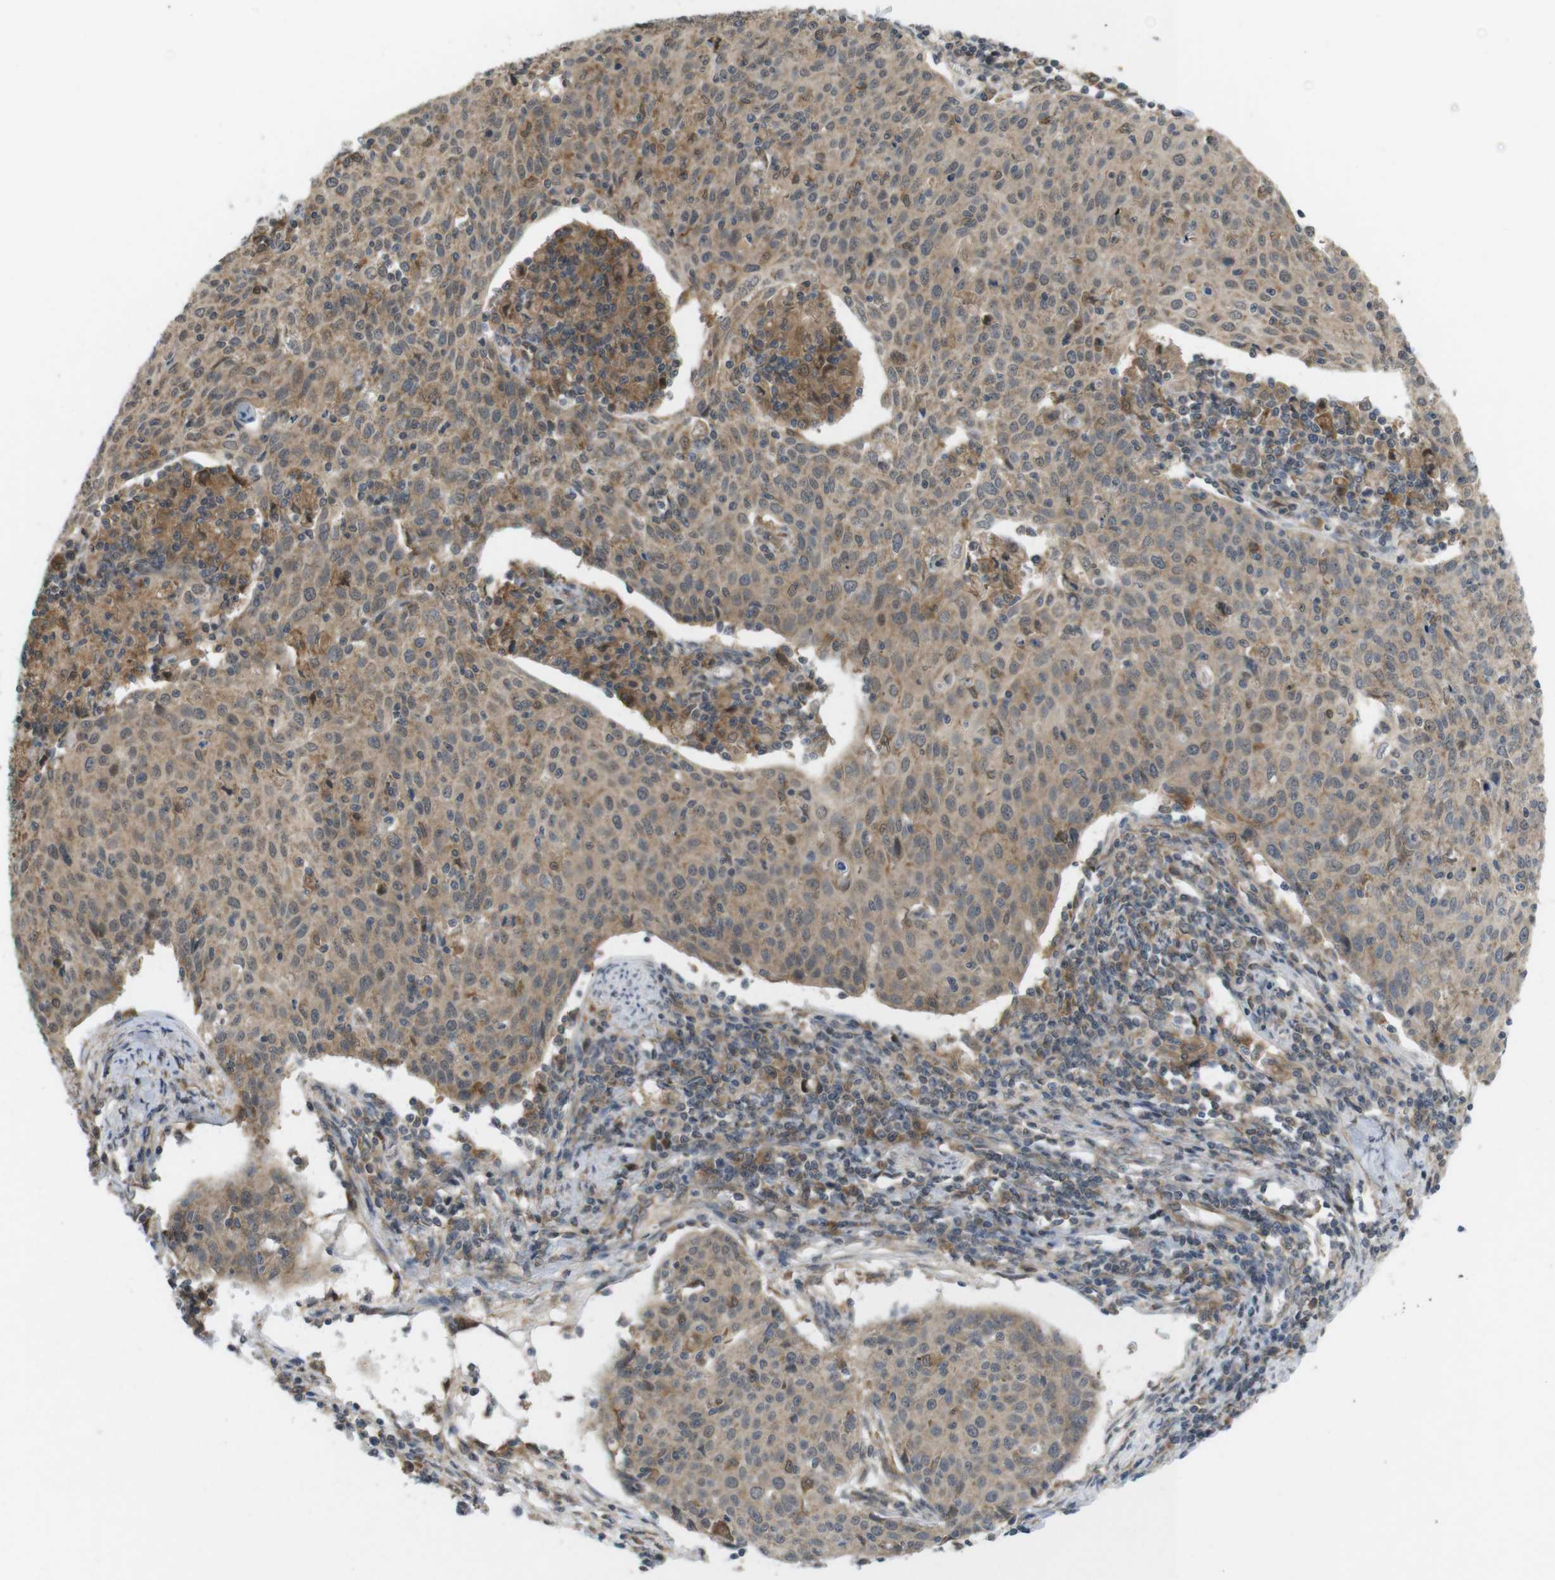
{"staining": {"intensity": "moderate", "quantity": ">75%", "location": "cytoplasmic/membranous"}, "tissue": "cervical cancer", "cell_type": "Tumor cells", "image_type": "cancer", "snomed": [{"axis": "morphology", "description": "Squamous cell carcinoma, NOS"}, {"axis": "topography", "description": "Cervix"}], "caption": "Tumor cells display medium levels of moderate cytoplasmic/membranous staining in about >75% of cells in cervical cancer (squamous cell carcinoma).", "gene": "RNF130", "patient": {"sex": "female", "age": 38}}